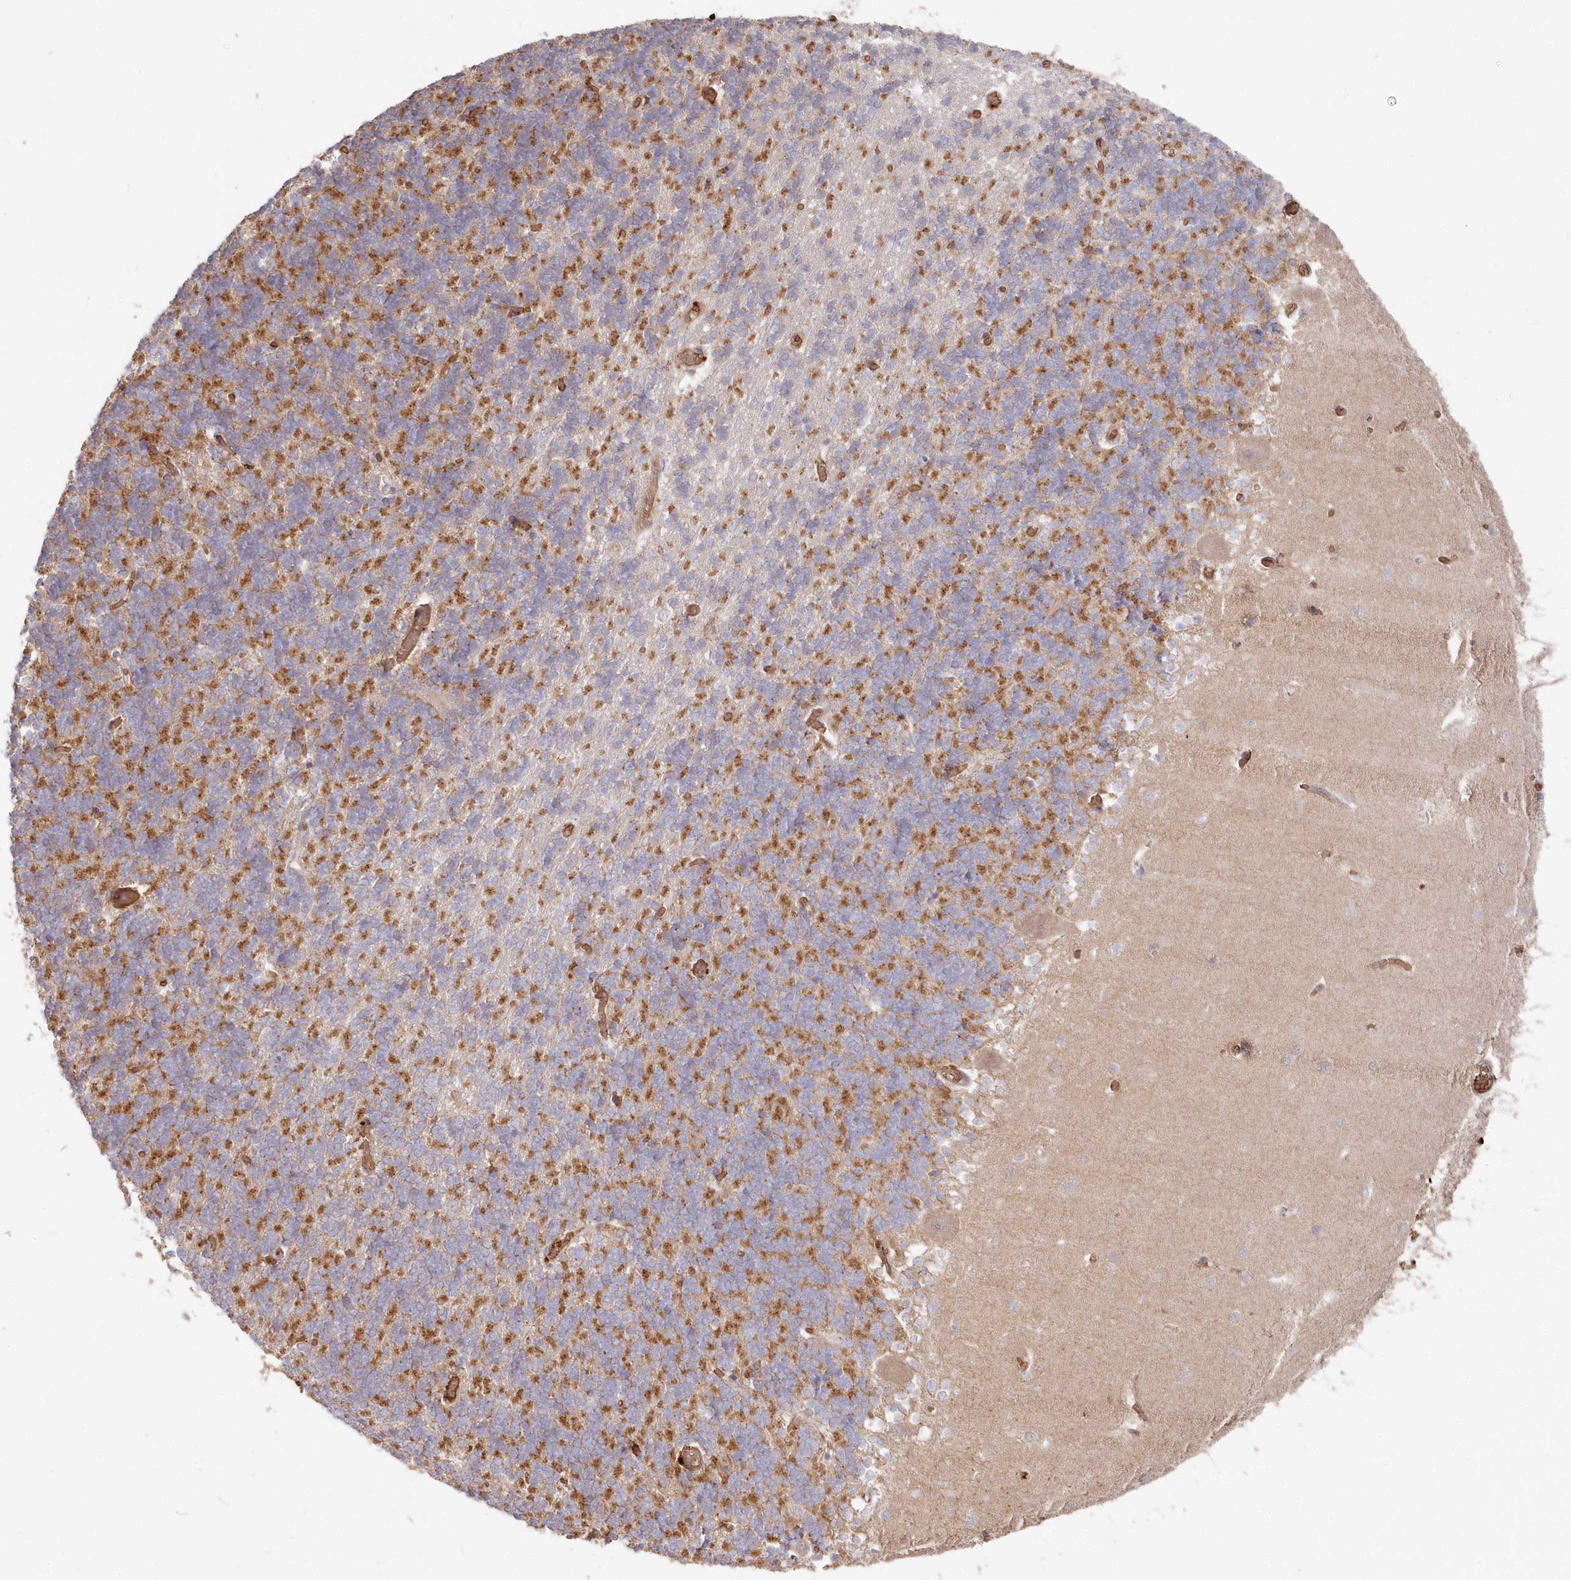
{"staining": {"intensity": "moderate", "quantity": "<25%", "location": "cytoplasmic/membranous,nuclear"}, "tissue": "cerebellum", "cell_type": "Cells in granular layer", "image_type": "normal", "snomed": [{"axis": "morphology", "description": "Normal tissue, NOS"}, {"axis": "topography", "description": "Cerebellum"}], "caption": "Brown immunohistochemical staining in normal human cerebellum displays moderate cytoplasmic/membranous,nuclear positivity in about <25% of cells in granular layer. (brown staining indicates protein expression, while blue staining denotes nuclei).", "gene": "SERINC1", "patient": {"sex": "male", "age": 37}}